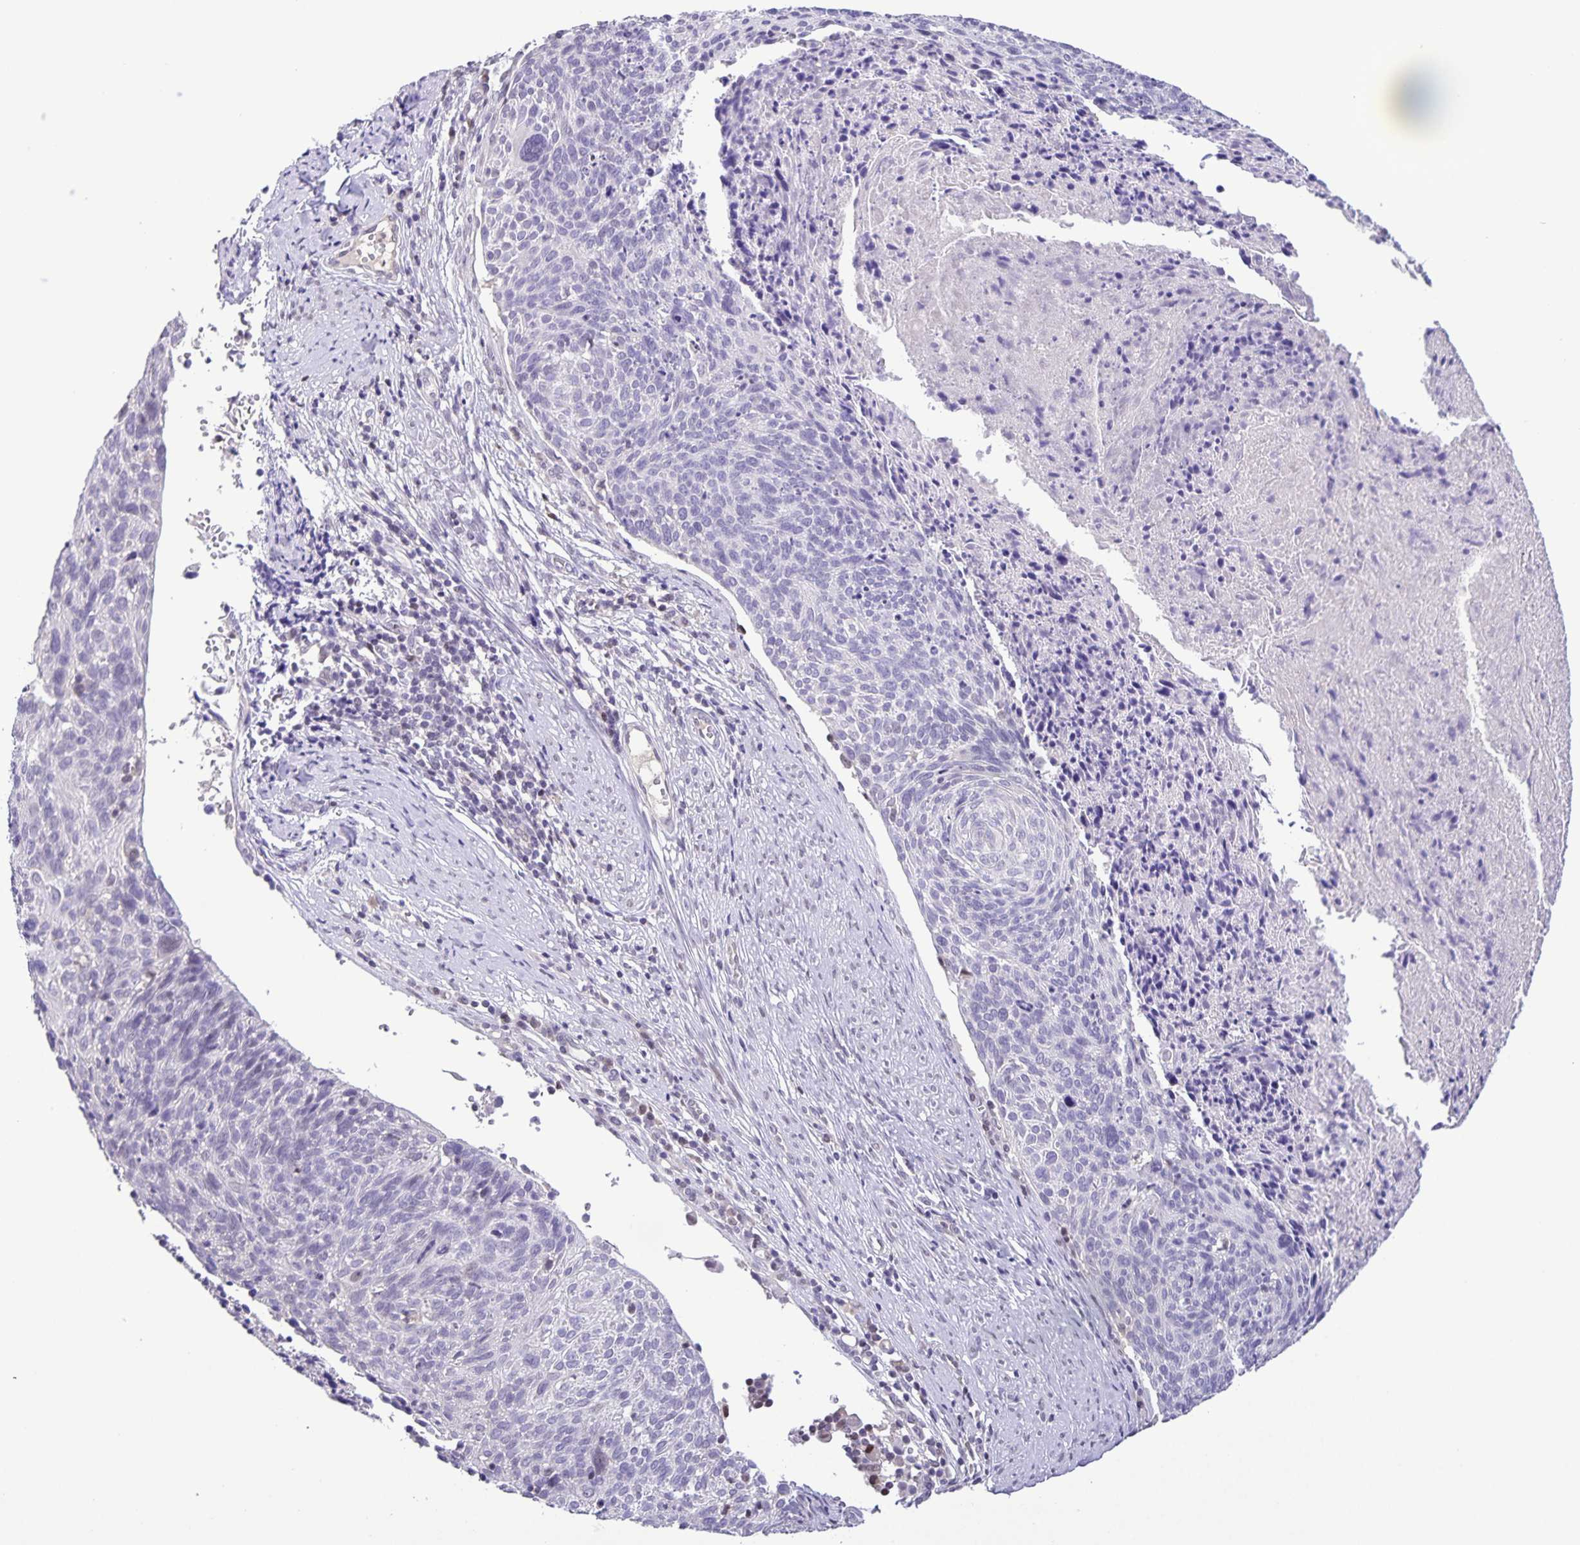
{"staining": {"intensity": "negative", "quantity": "none", "location": "none"}, "tissue": "cervical cancer", "cell_type": "Tumor cells", "image_type": "cancer", "snomed": [{"axis": "morphology", "description": "Squamous cell carcinoma, NOS"}, {"axis": "topography", "description": "Cervix"}], "caption": "Image shows no significant protein expression in tumor cells of cervical cancer.", "gene": "ONECUT2", "patient": {"sex": "female", "age": 49}}